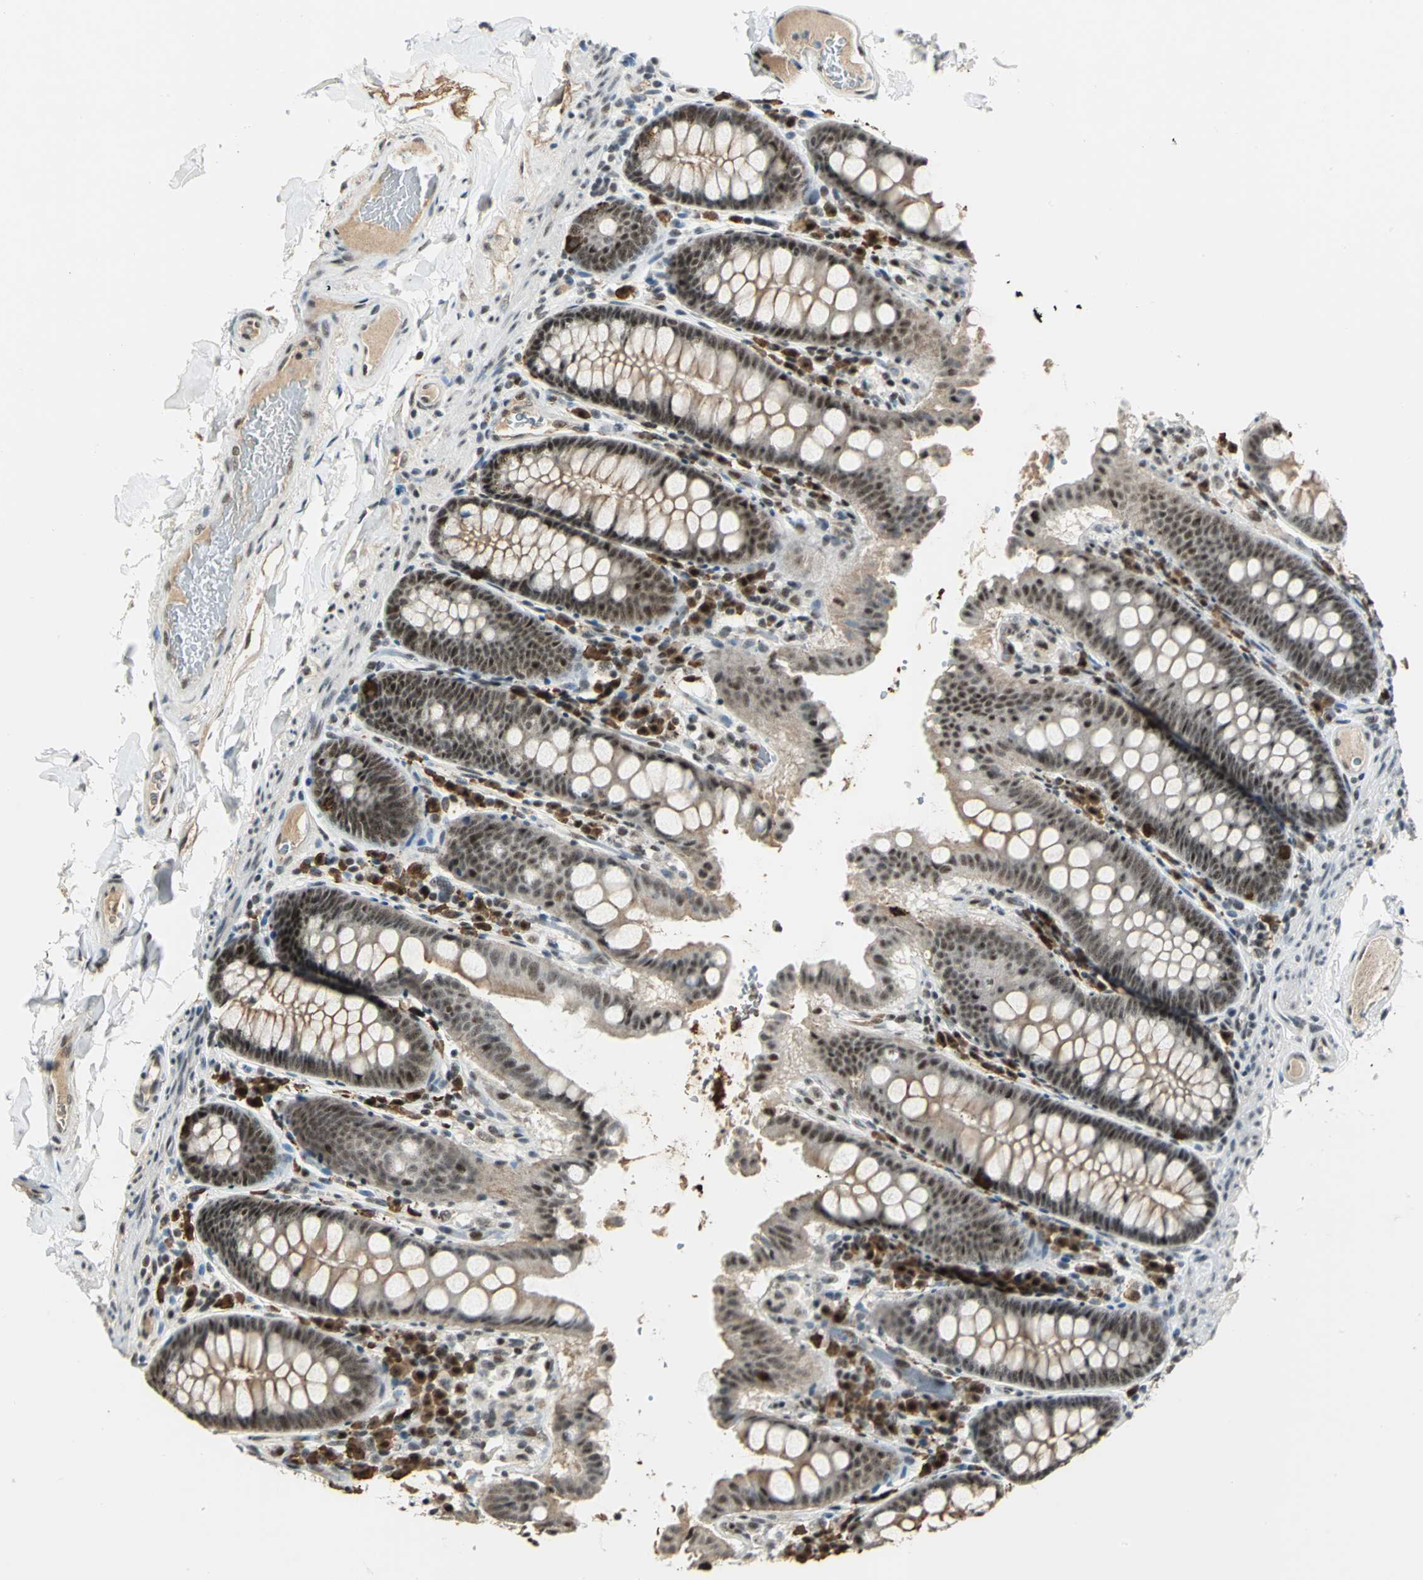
{"staining": {"intensity": "weak", "quantity": ">75%", "location": "nuclear"}, "tissue": "colon", "cell_type": "Endothelial cells", "image_type": "normal", "snomed": [{"axis": "morphology", "description": "Normal tissue, NOS"}, {"axis": "topography", "description": "Colon"}], "caption": "A low amount of weak nuclear staining is identified in approximately >75% of endothelial cells in normal colon. Nuclei are stained in blue.", "gene": "CCNT1", "patient": {"sex": "female", "age": 61}}